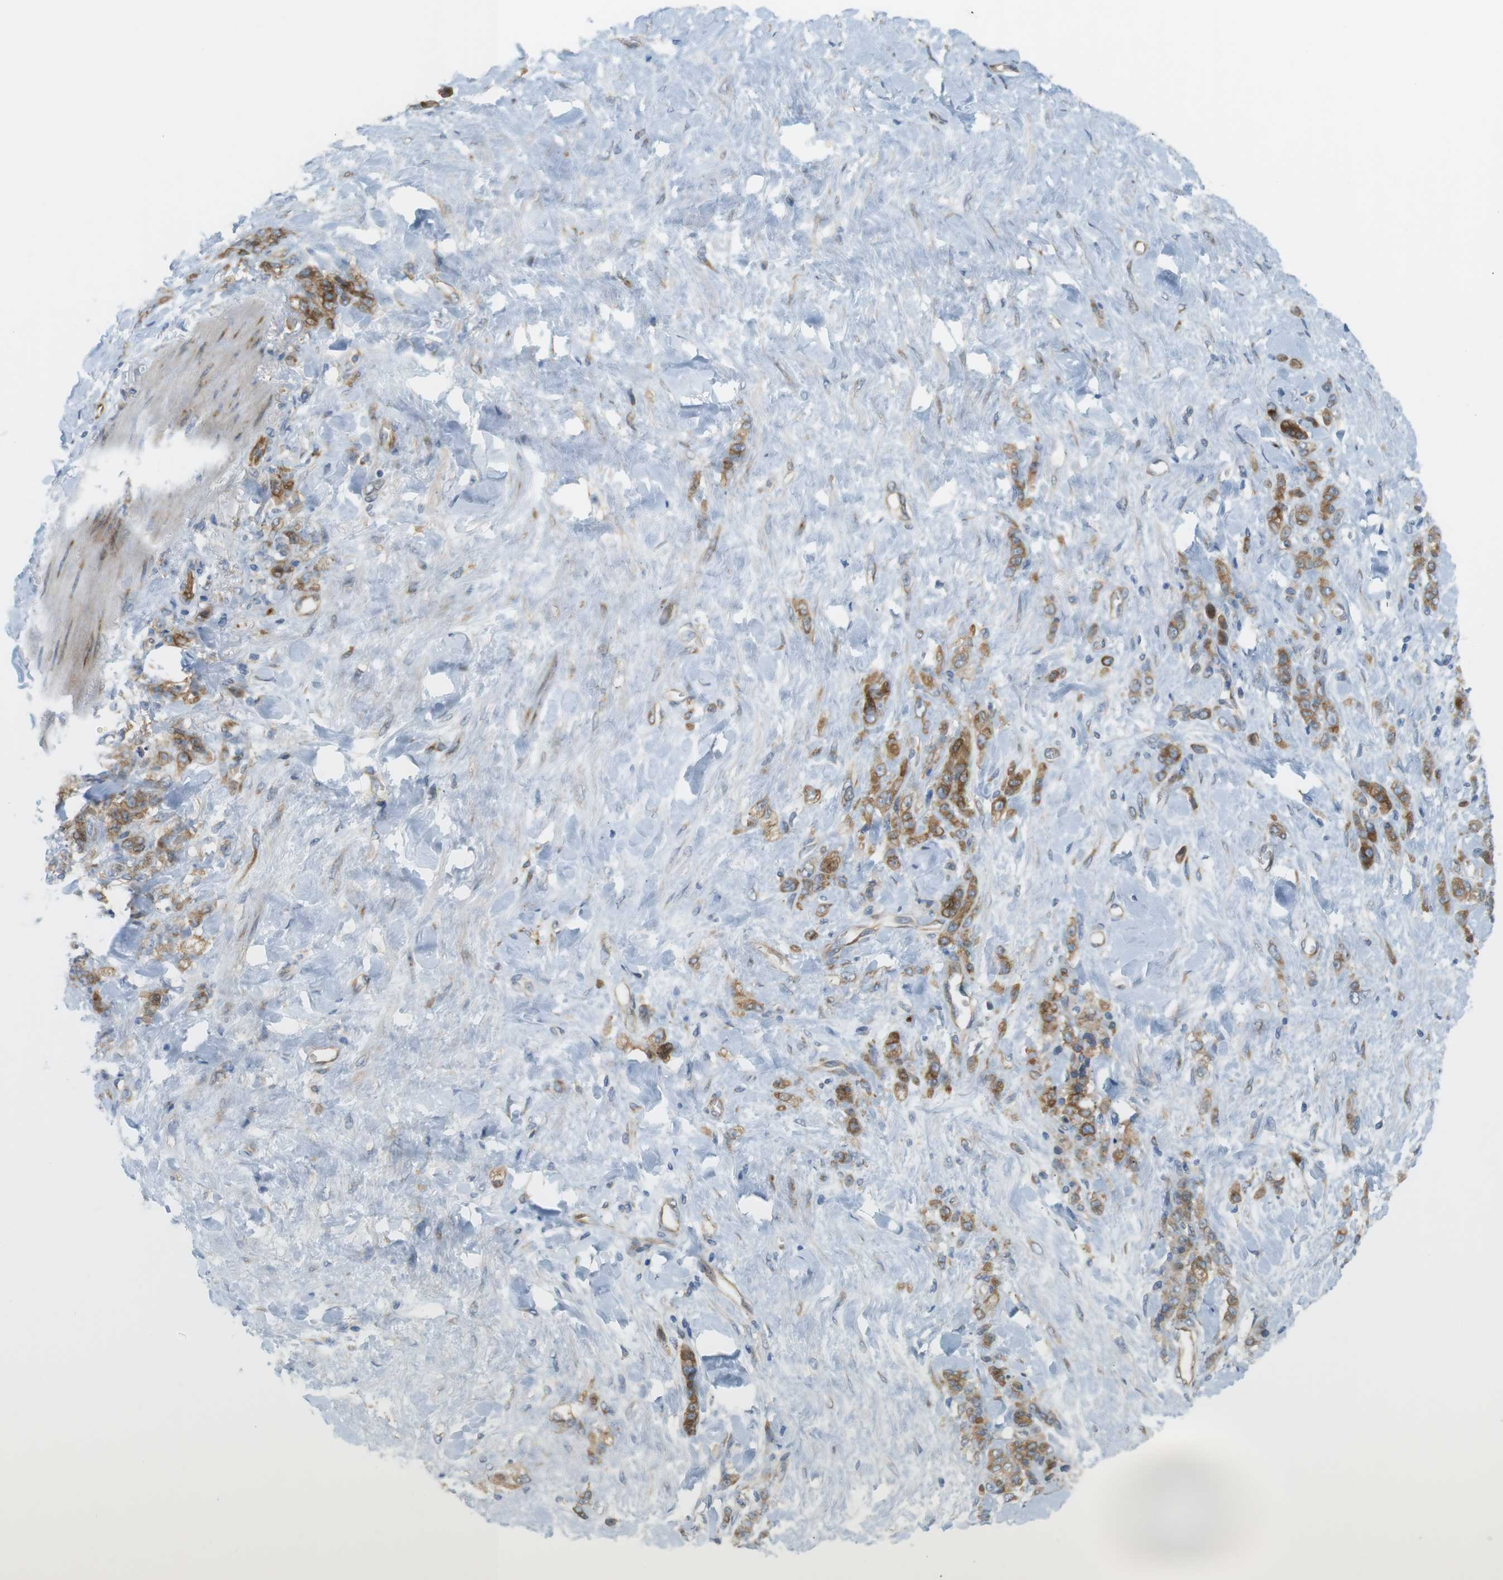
{"staining": {"intensity": "moderate", "quantity": ">75%", "location": "cytoplasmic/membranous"}, "tissue": "stomach cancer", "cell_type": "Tumor cells", "image_type": "cancer", "snomed": [{"axis": "morphology", "description": "Adenocarcinoma, NOS"}, {"axis": "topography", "description": "Stomach"}], "caption": "Moderate cytoplasmic/membranous protein staining is identified in about >75% of tumor cells in stomach cancer.", "gene": "GJC3", "patient": {"sex": "male", "age": 82}}